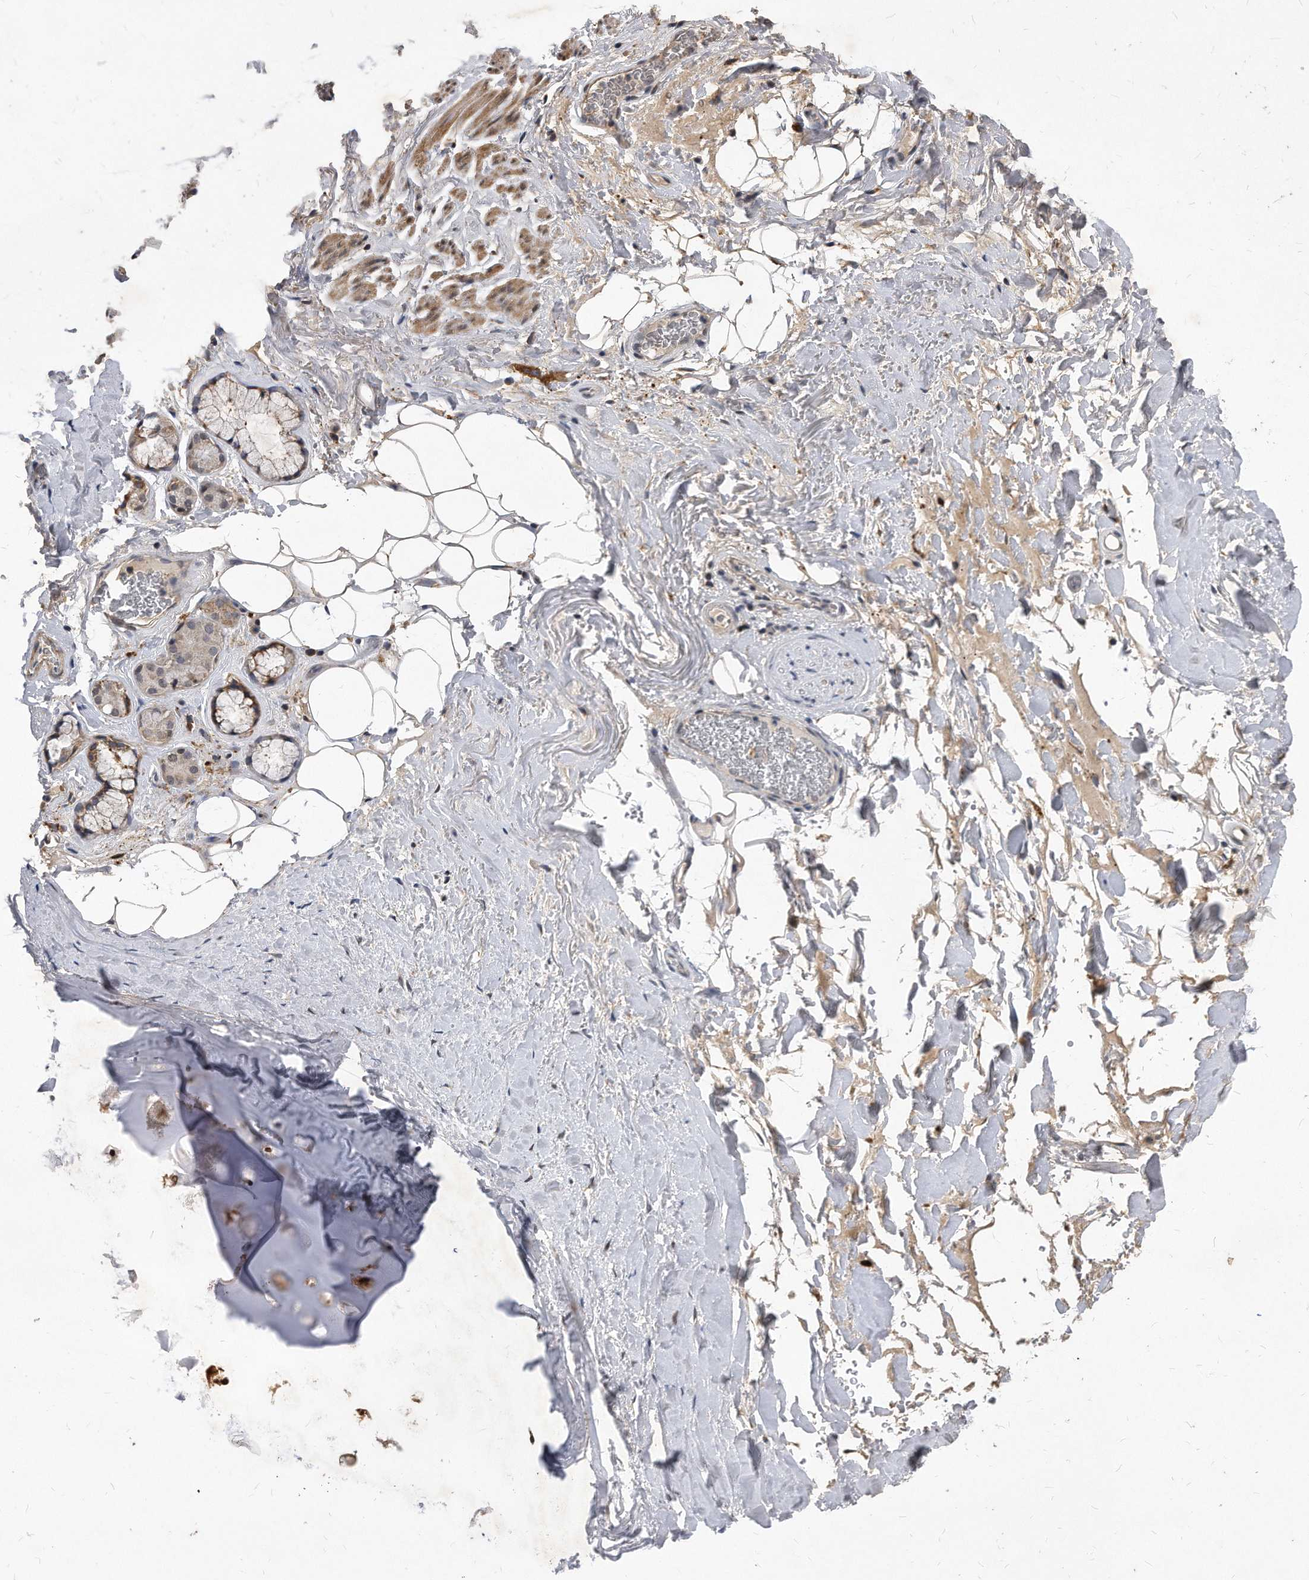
{"staining": {"intensity": "negative", "quantity": "none", "location": "none"}, "tissue": "adipose tissue", "cell_type": "Adipocytes", "image_type": "normal", "snomed": [{"axis": "morphology", "description": "Normal tissue, NOS"}, {"axis": "topography", "description": "Cartilage tissue"}], "caption": "Adipocytes show no significant positivity in normal adipose tissue.", "gene": "SOBP", "patient": {"sex": "female", "age": 63}}